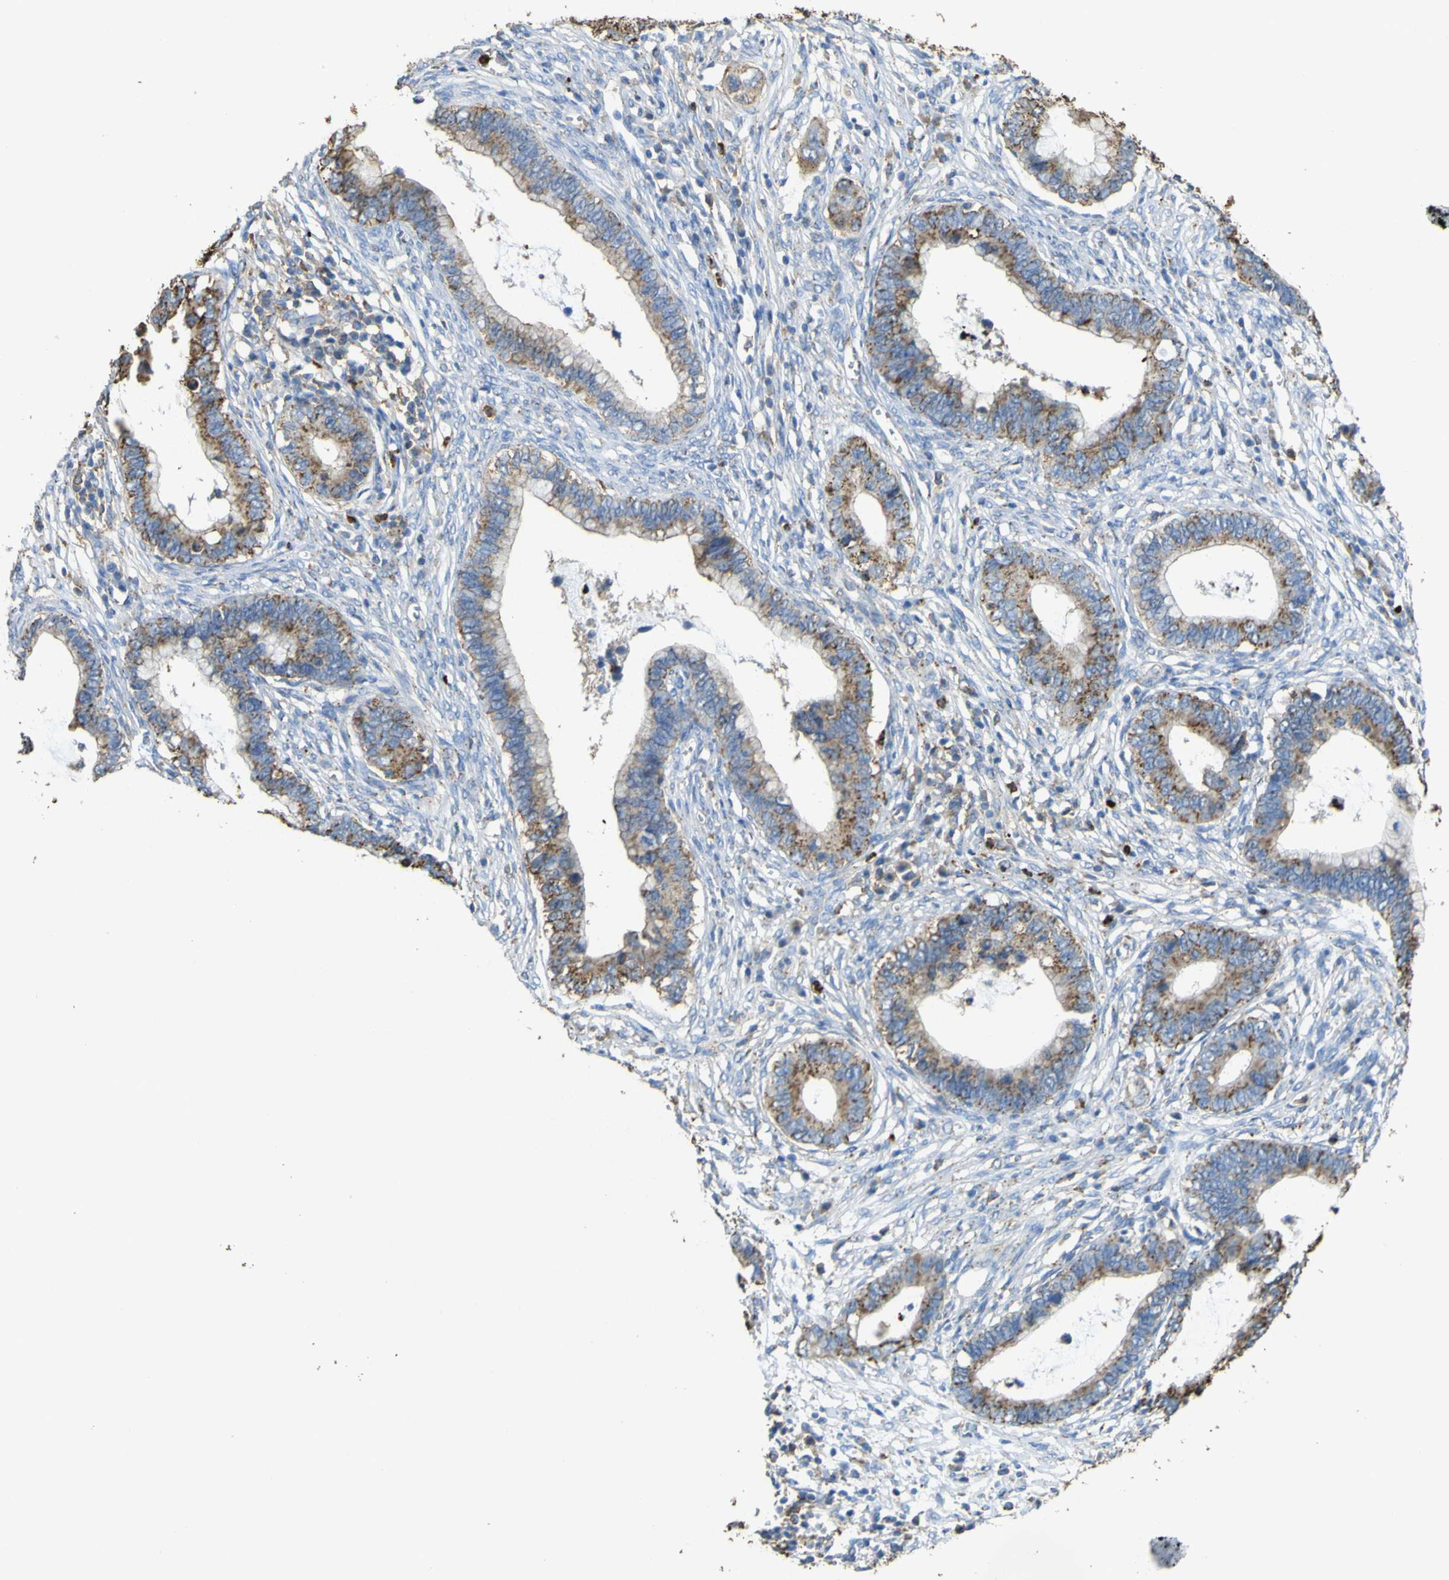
{"staining": {"intensity": "strong", "quantity": ">75%", "location": "cytoplasmic/membranous"}, "tissue": "cervical cancer", "cell_type": "Tumor cells", "image_type": "cancer", "snomed": [{"axis": "morphology", "description": "Adenocarcinoma, NOS"}, {"axis": "topography", "description": "Cervix"}], "caption": "Adenocarcinoma (cervical) was stained to show a protein in brown. There is high levels of strong cytoplasmic/membranous positivity in about >75% of tumor cells. (Brightfield microscopy of DAB IHC at high magnification).", "gene": "ACSL3", "patient": {"sex": "female", "age": 44}}